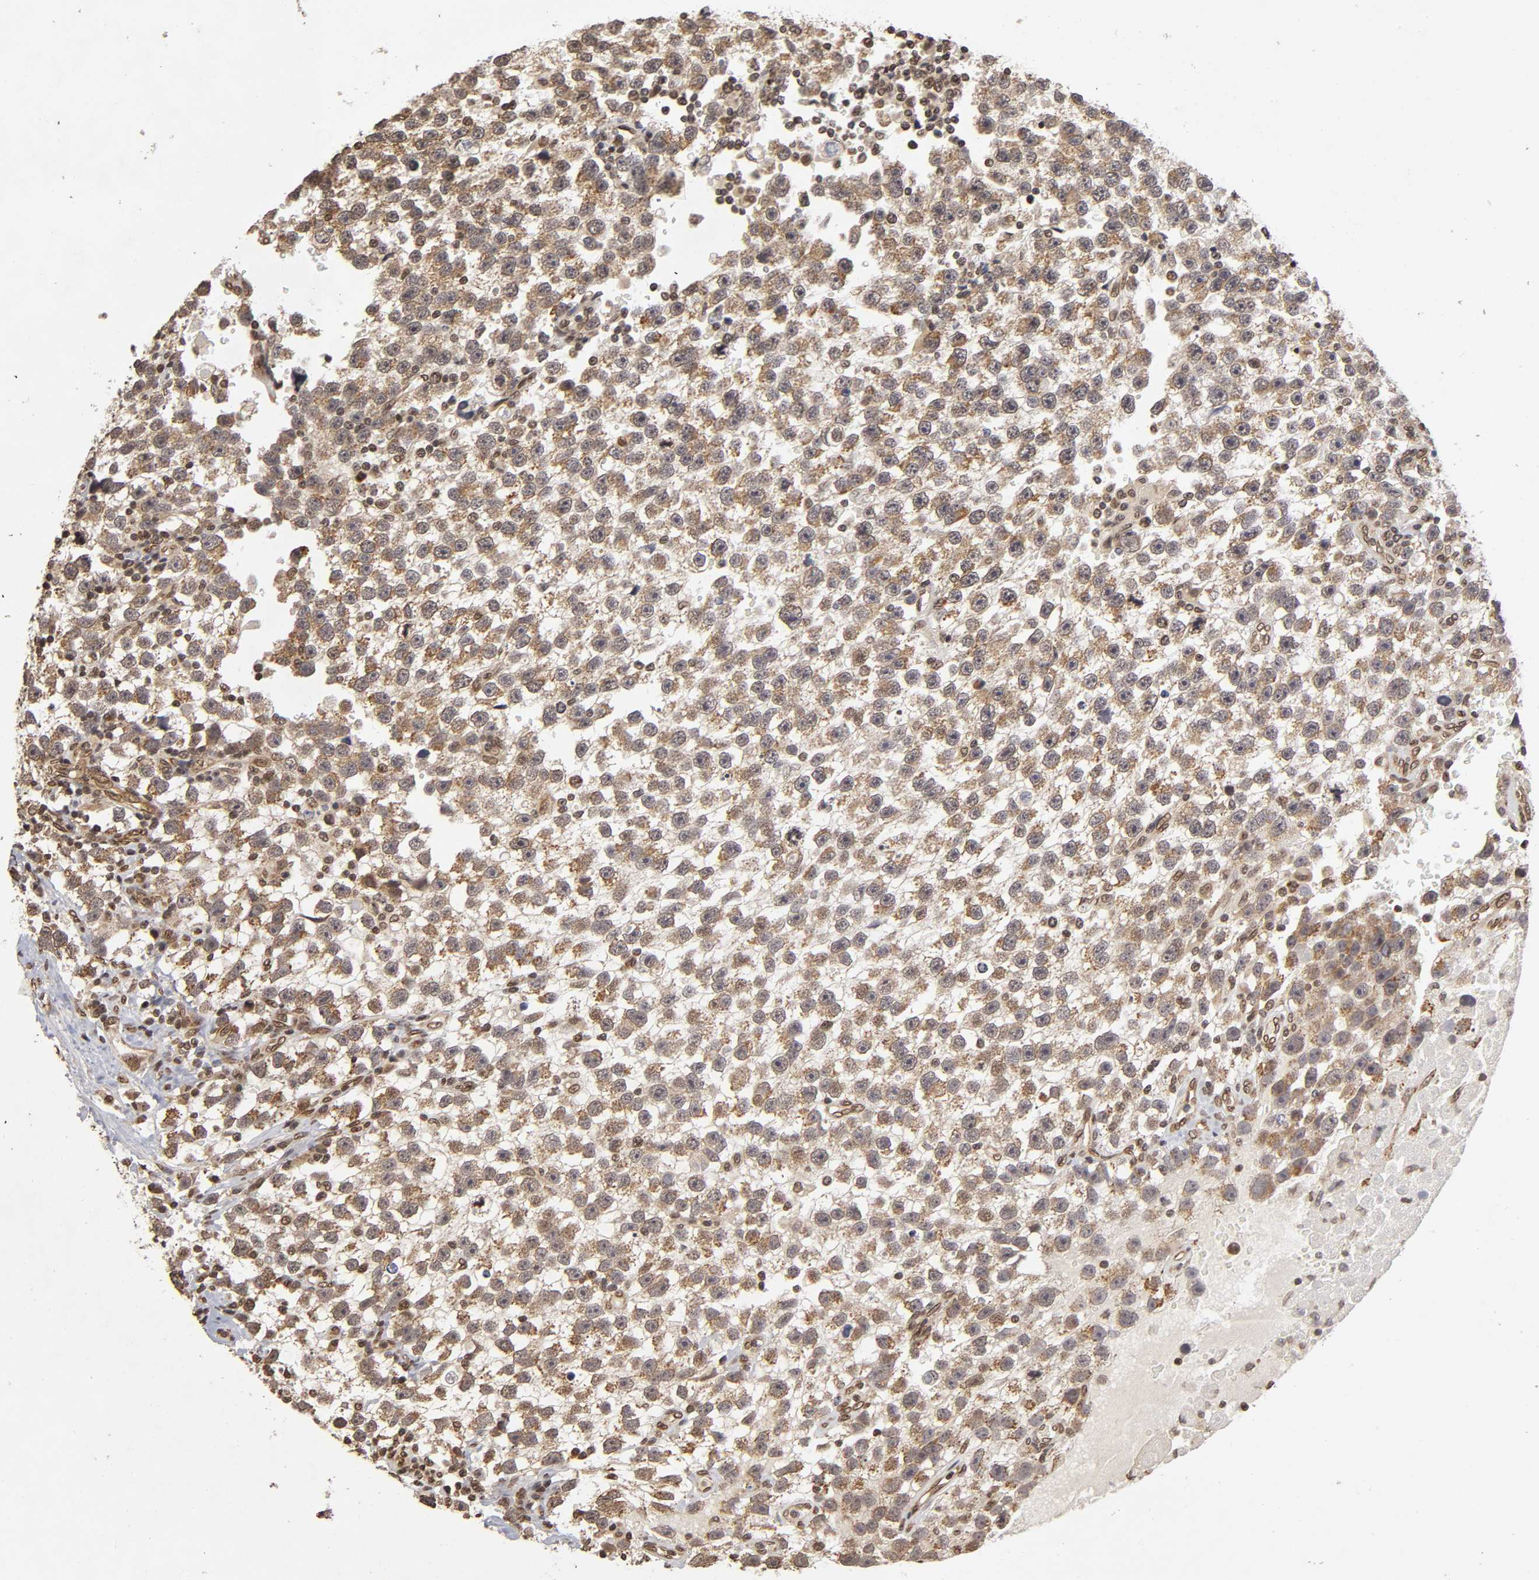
{"staining": {"intensity": "moderate", "quantity": ">75%", "location": "cytoplasmic/membranous"}, "tissue": "testis cancer", "cell_type": "Tumor cells", "image_type": "cancer", "snomed": [{"axis": "morphology", "description": "Seminoma, NOS"}, {"axis": "topography", "description": "Testis"}], "caption": "This image displays immunohistochemistry (IHC) staining of seminoma (testis), with medium moderate cytoplasmic/membranous expression in approximately >75% of tumor cells.", "gene": "MLLT6", "patient": {"sex": "male", "age": 33}}